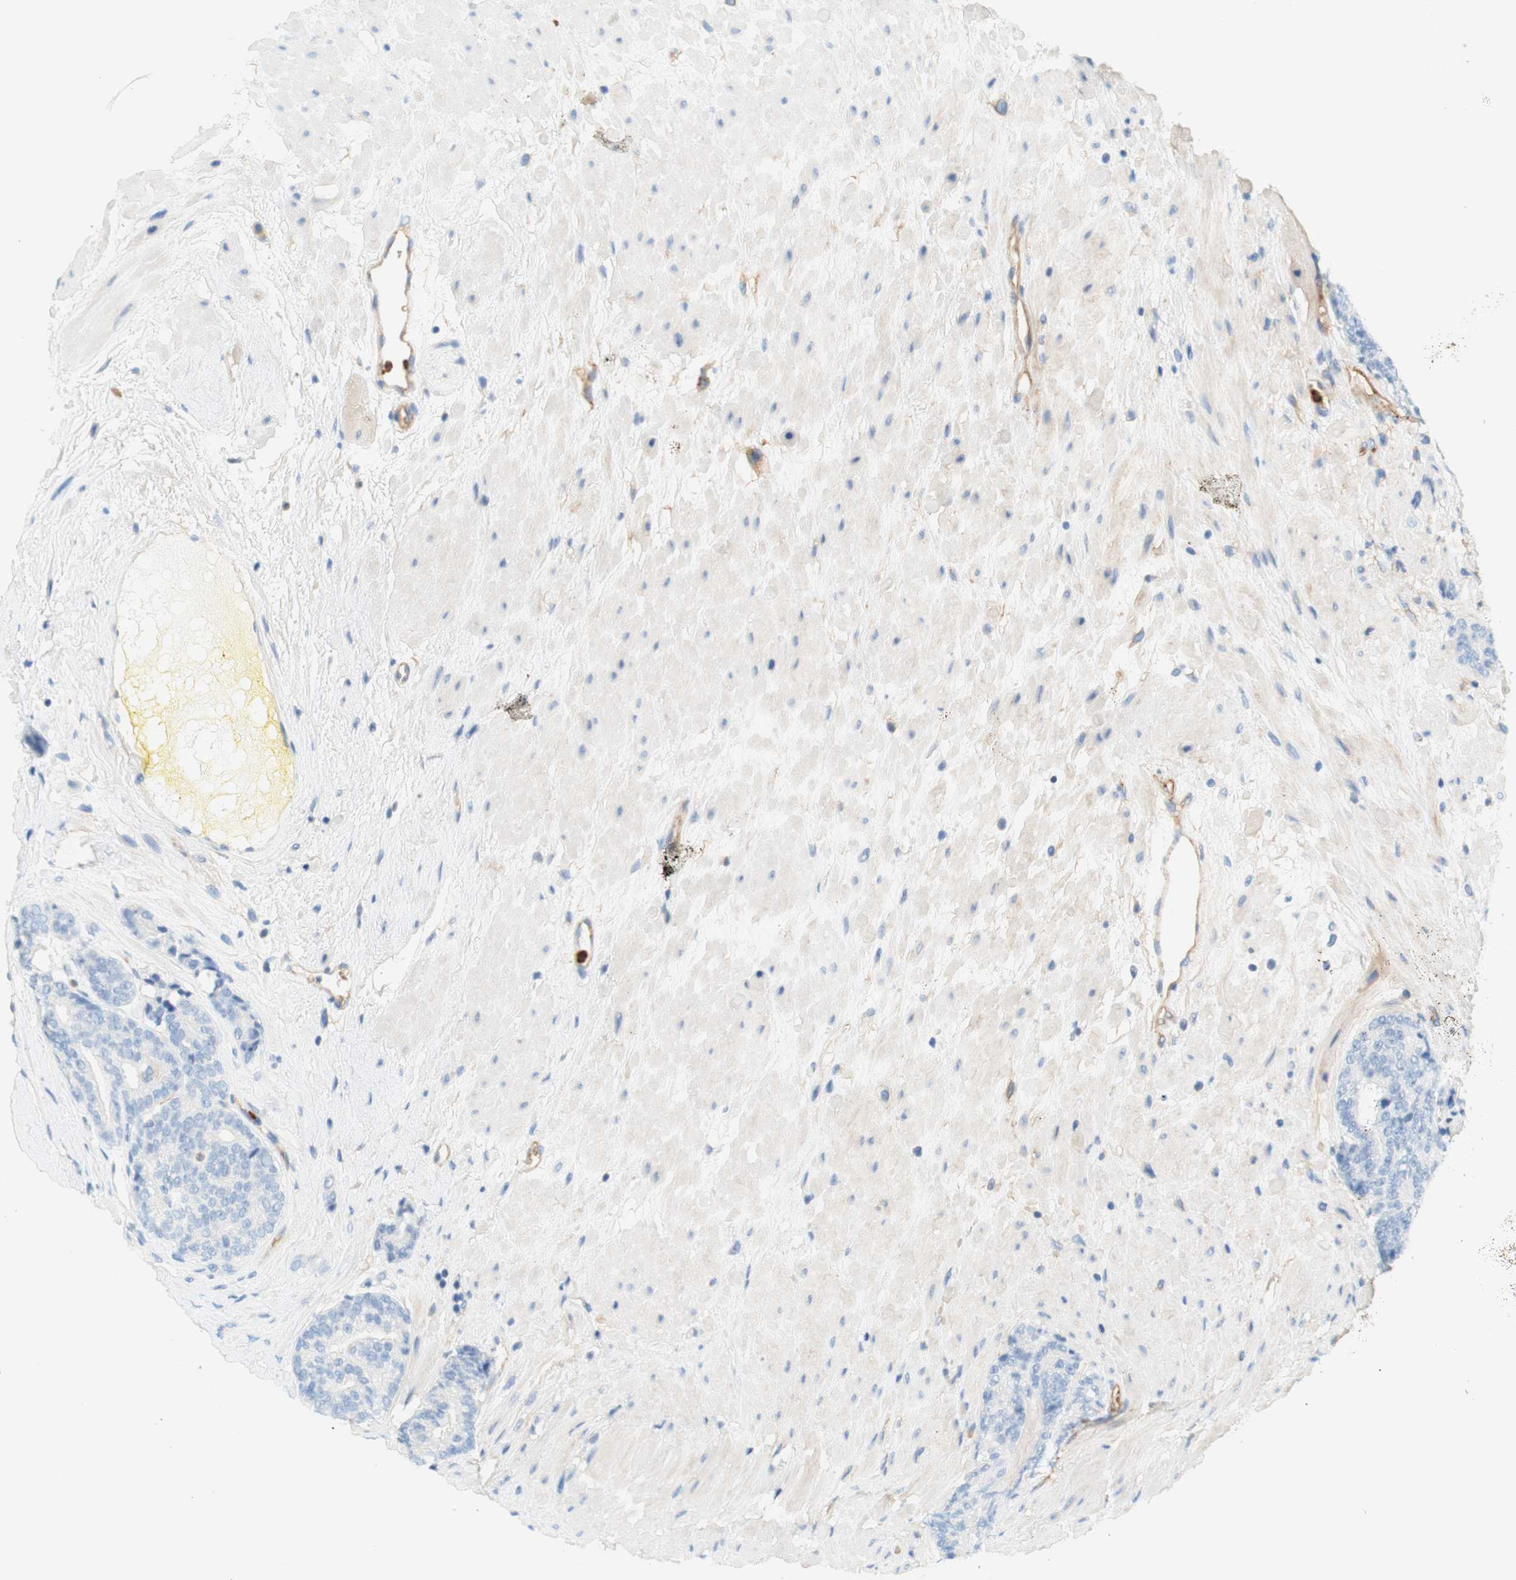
{"staining": {"intensity": "negative", "quantity": "none", "location": "none"}, "tissue": "prostate cancer", "cell_type": "Tumor cells", "image_type": "cancer", "snomed": [{"axis": "morphology", "description": "Adenocarcinoma, High grade"}, {"axis": "topography", "description": "Prostate"}], "caption": "The photomicrograph displays no staining of tumor cells in high-grade adenocarcinoma (prostate).", "gene": "STOM", "patient": {"sex": "male", "age": 61}}